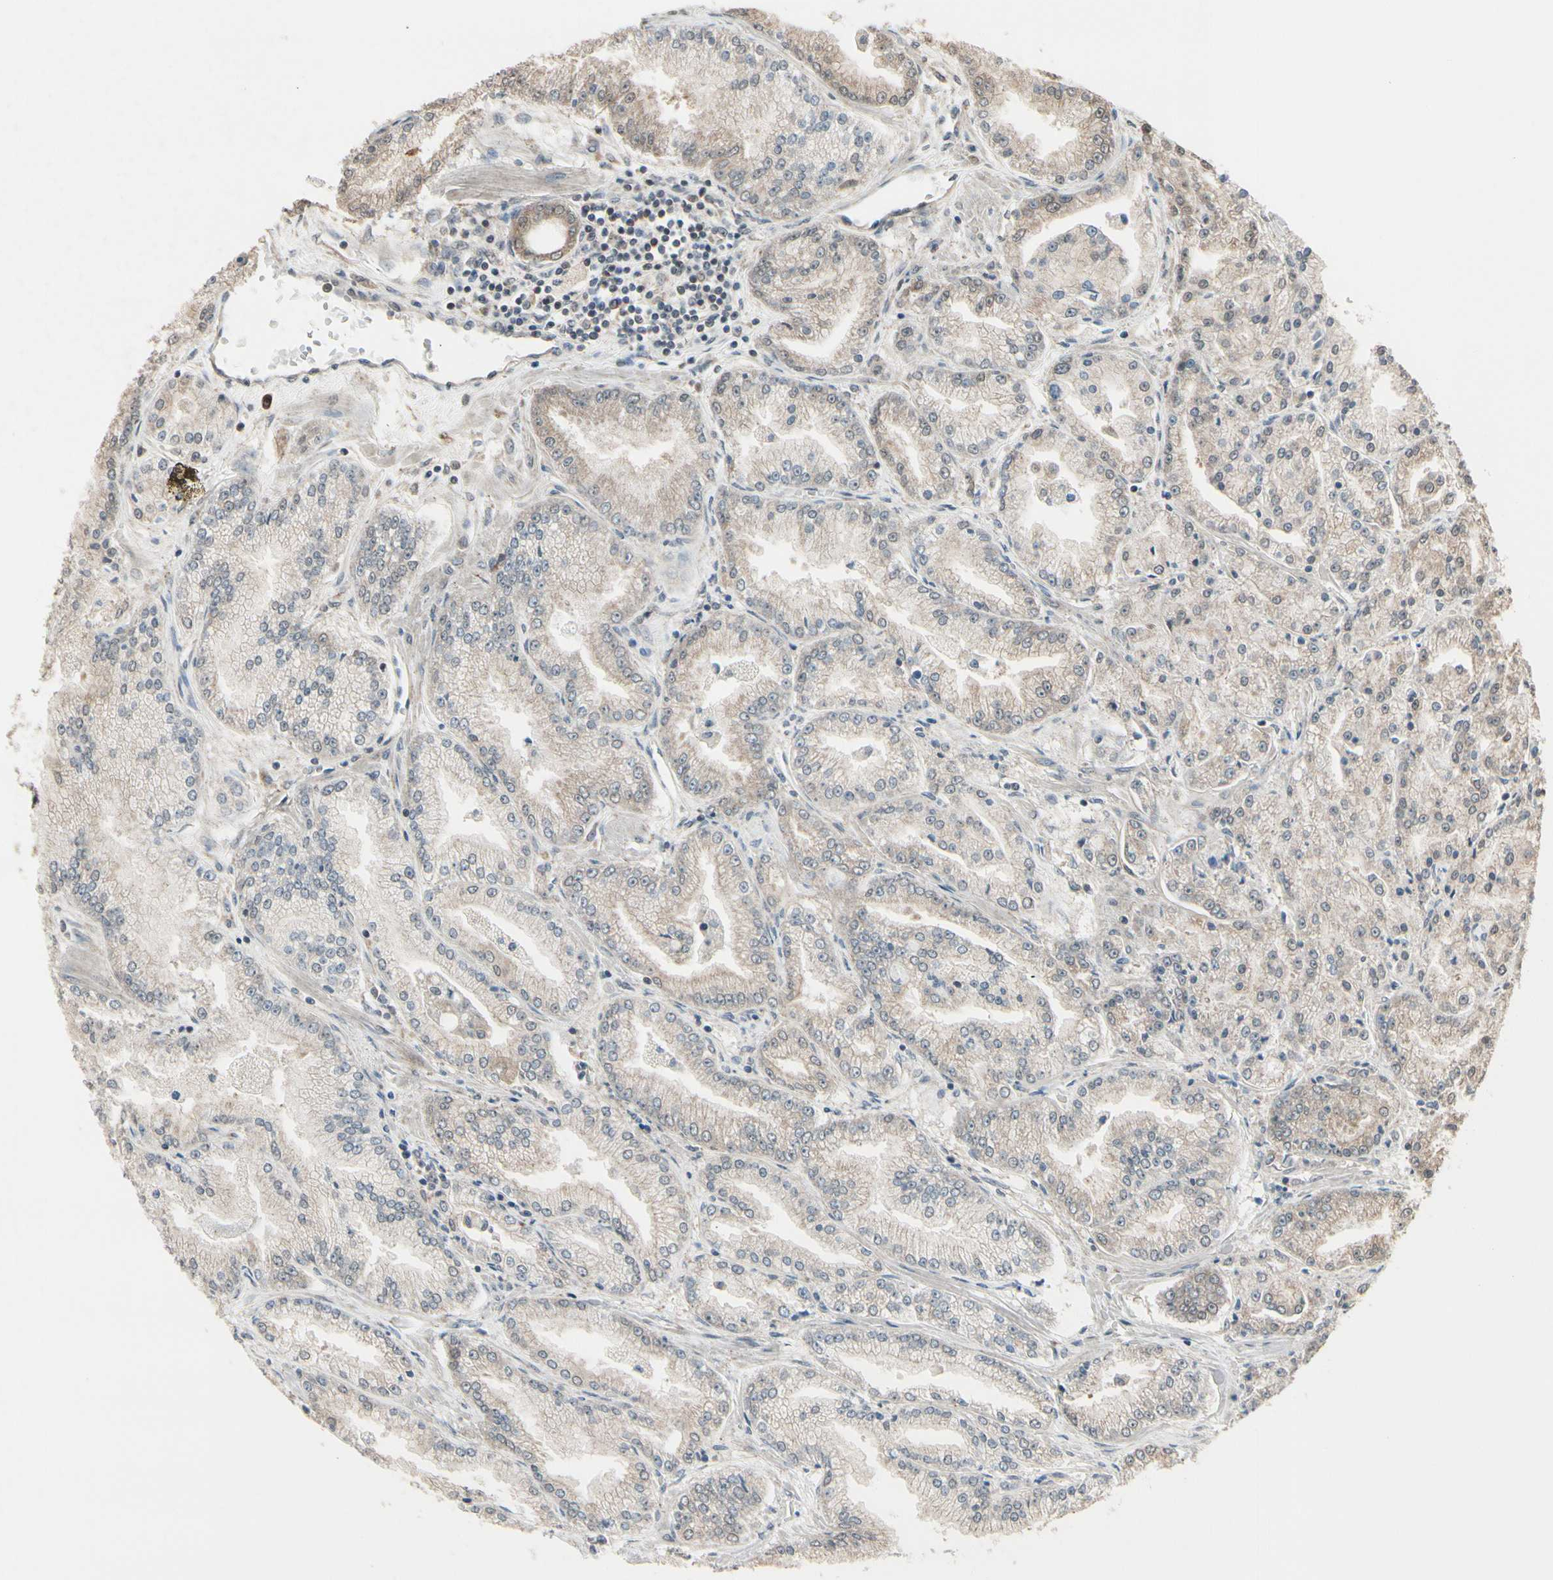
{"staining": {"intensity": "weak", "quantity": "25%-75%", "location": "cytoplasmic/membranous"}, "tissue": "prostate cancer", "cell_type": "Tumor cells", "image_type": "cancer", "snomed": [{"axis": "morphology", "description": "Adenocarcinoma, High grade"}, {"axis": "topography", "description": "Prostate"}], "caption": "Immunohistochemical staining of human prostate cancer demonstrates weak cytoplasmic/membranous protein expression in about 25%-75% of tumor cells. (DAB (3,3'-diaminobenzidine) IHC, brown staining for protein, blue staining for nuclei).", "gene": "PNPLA7", "patient": {"sex": "male", "age": 61}}